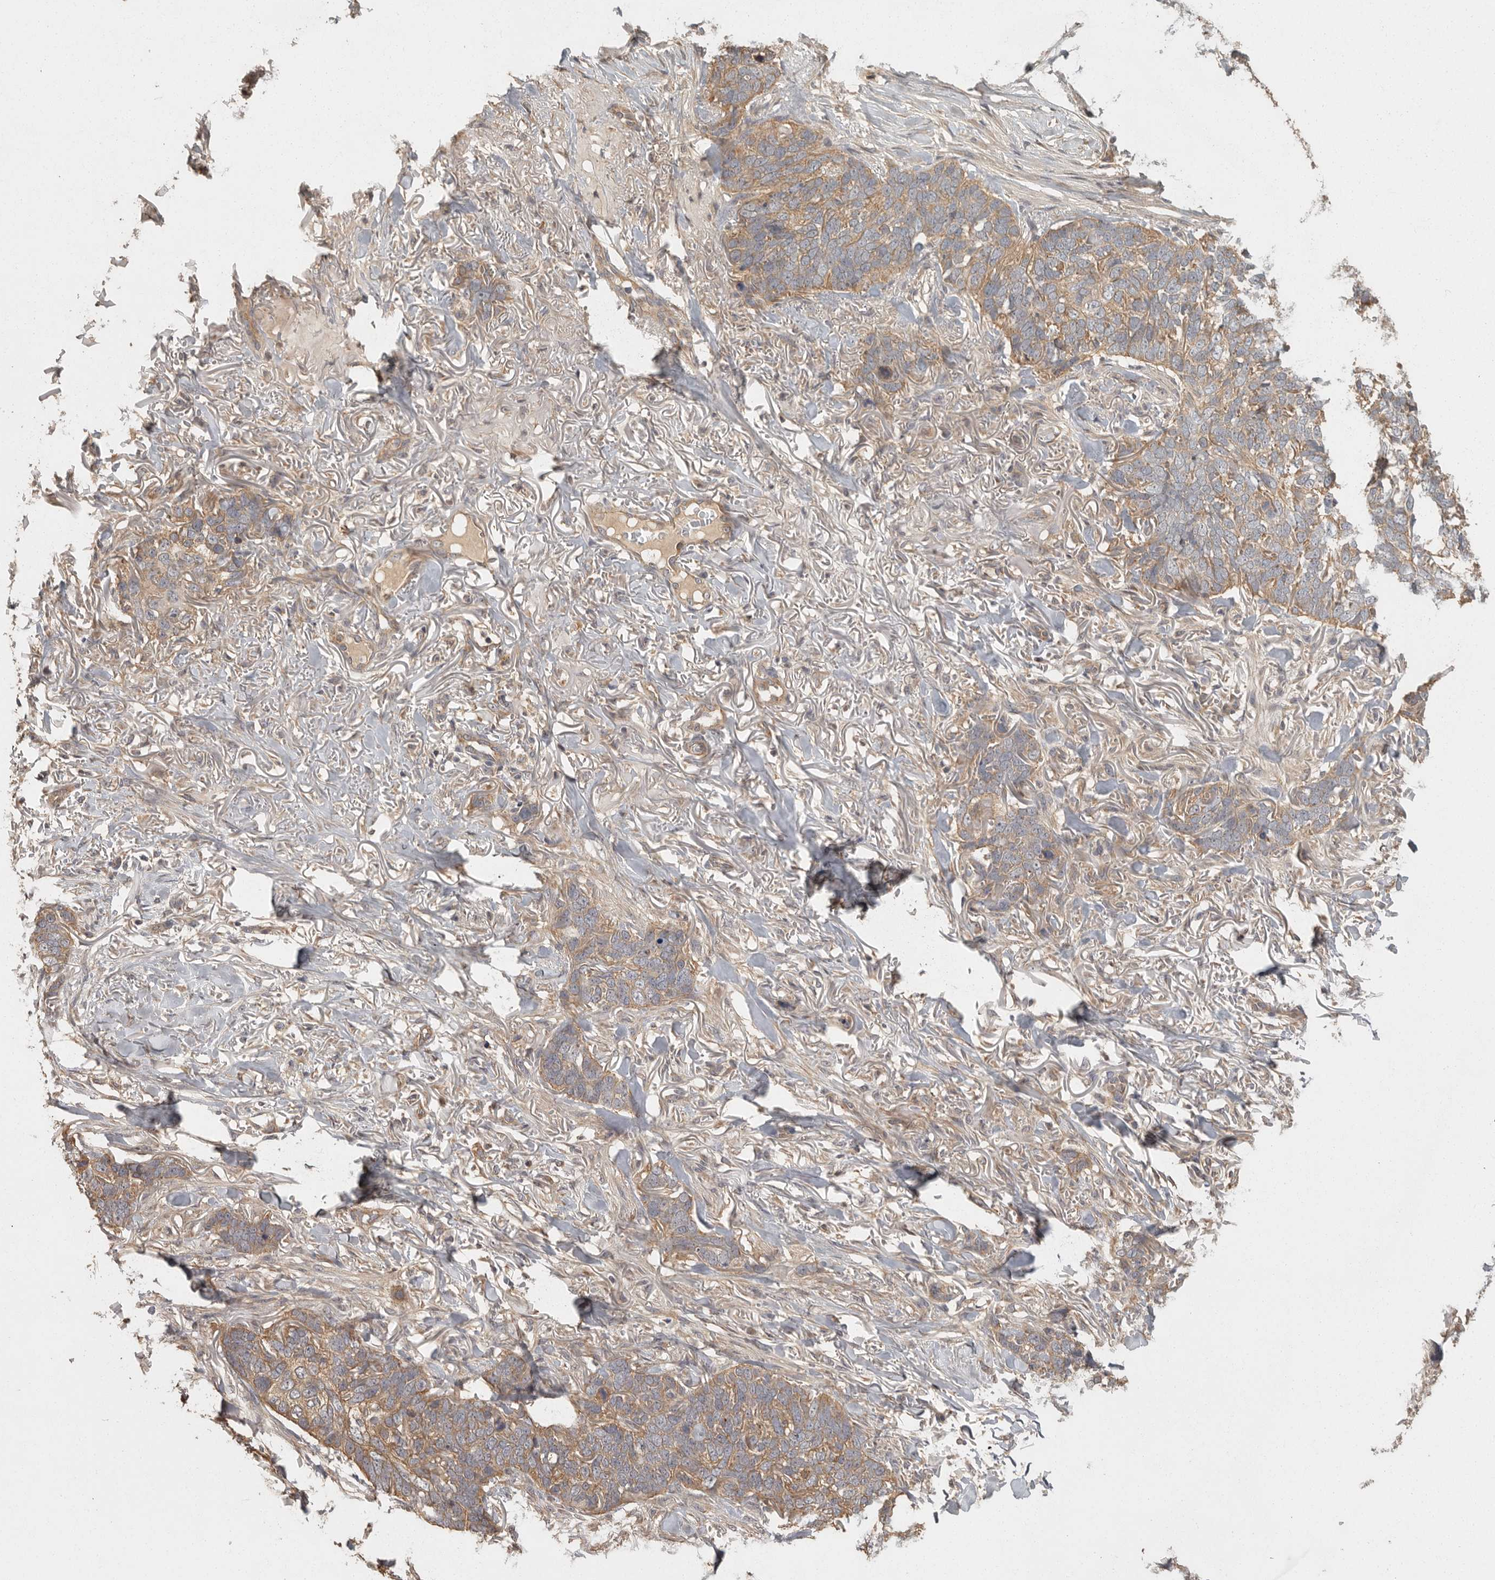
{"staining": {"intensity": "moderate", "quantity": ">75%", "location": "cytoplasmic/membranous"}, "tissue": "skin cancer", "cell_type": "Tumor cells", "image_type": "cancer", "snomed": [{"axis": "morphology", "description": "Normal tissue, NOS"}, {"axis": "morphology", "description": "Basal cell carcinoma"}, {"axis": "topography", "description": "Skin"}], "caption": "Immunohistochemistry of basal cell carcinoma (skin) shows medium levels of moderate cytoplasmic/membranous staining in about >75% of tumor cells.", "gene": "BAIAP2", "patient": {"sex": "male", "age": 77}}